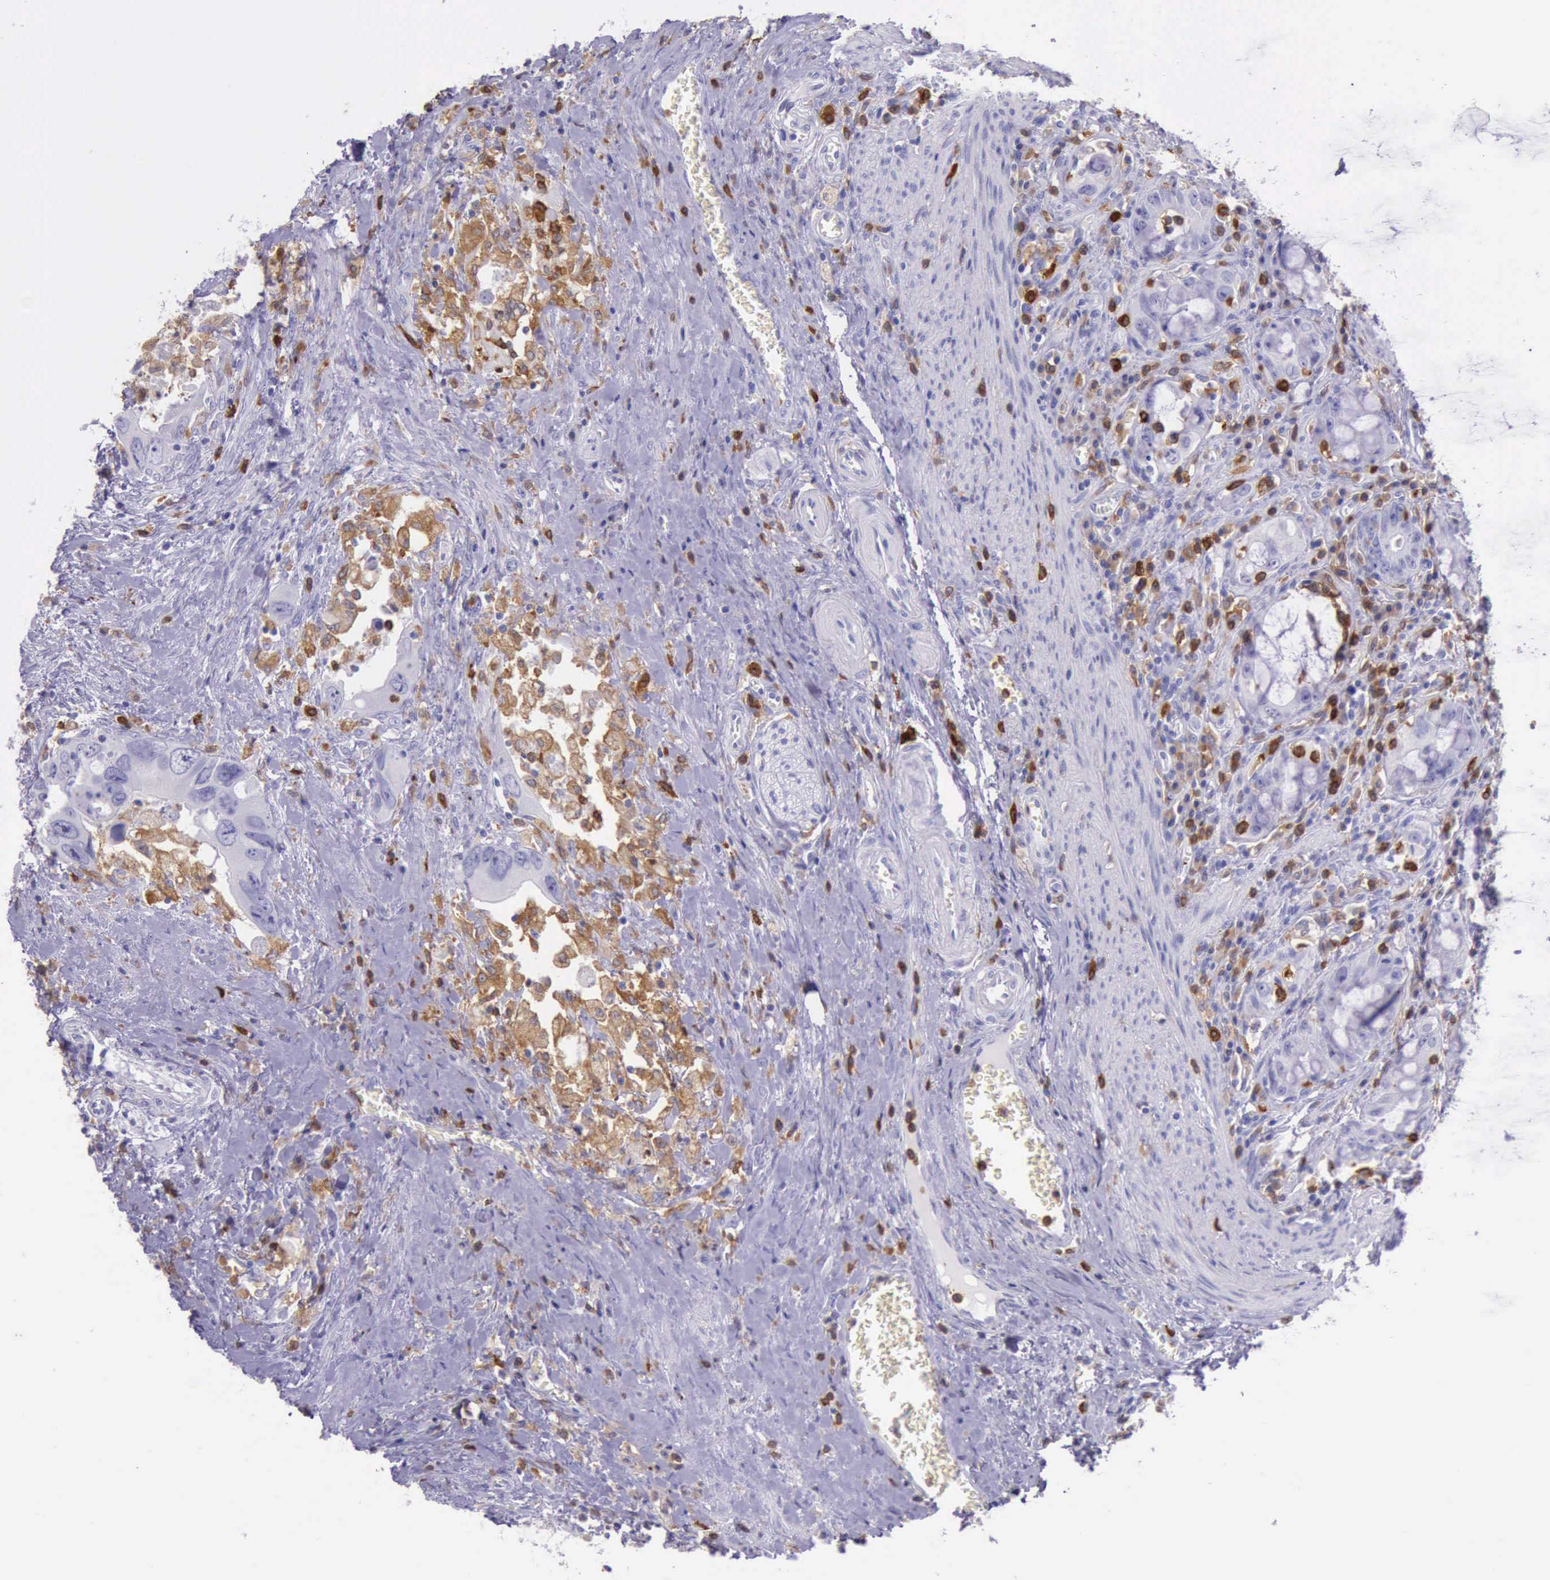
{"staining": {"intensity": "negative", "quantity": "none", "location": "none"}, "tissue": "colorectal cancer", "cell_type": "Tumor cells", "image_type": "cancer", "snomed": [{"axis": "morphology", "description": "Adenocarcinoma, NOS"}, {"axis": "topography", "description": "Rectum"}], "caption": "Colorectal cancer stained for a protein using immunohistochemistry (IHC) displays no expression tumor cells.", "gene": "BTK", "patient": {"sex": "male", "age": 70}}